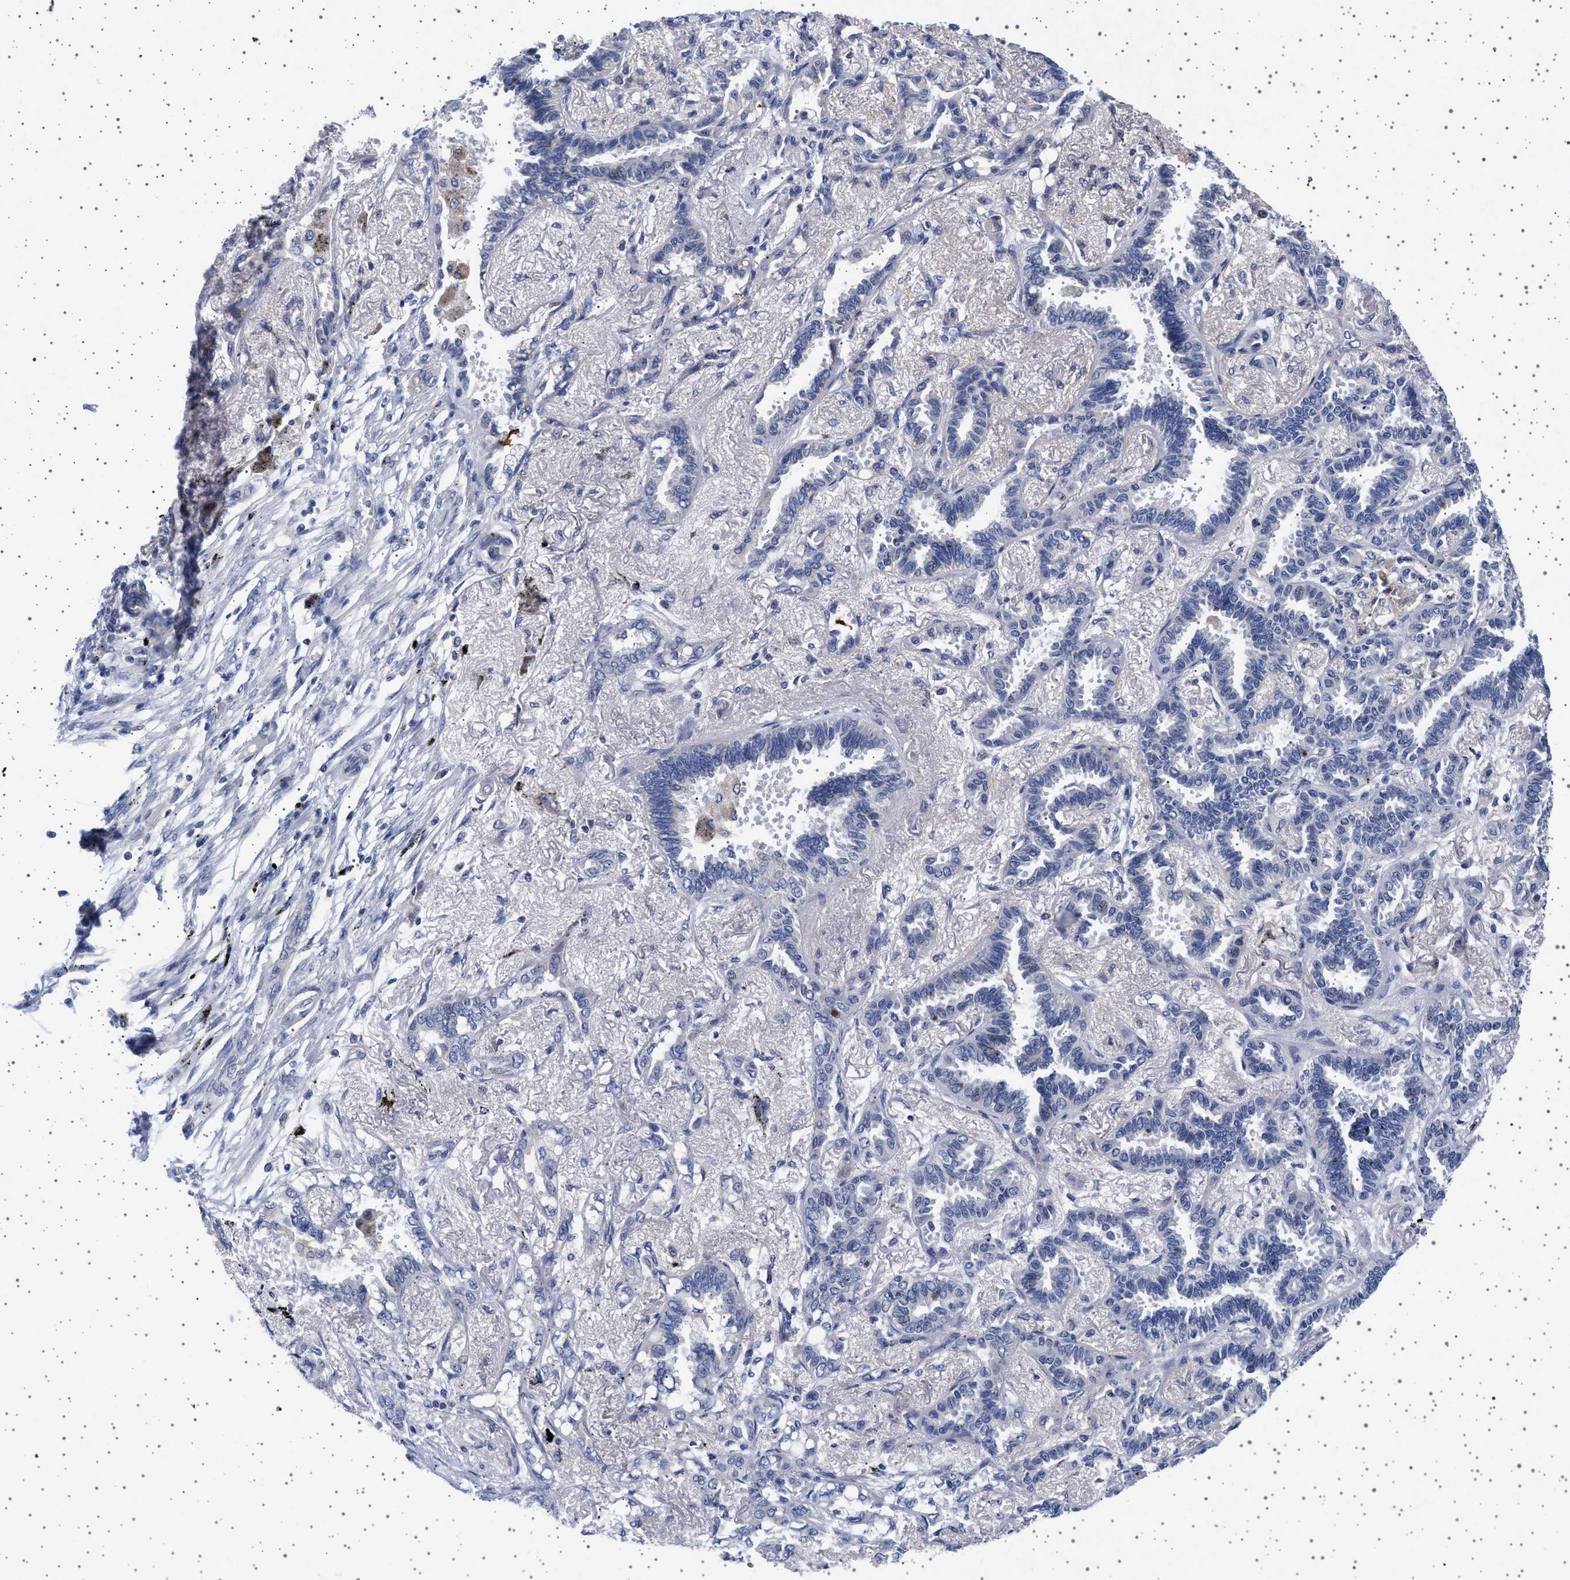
{"staining": {"intensity": "negative", "quantity": "none", "location": "none"}, "tissue": "lung cancer", "cell_type": "Tumor cells", "image_type": "cancer", "snomed": [{"axis": "morphology", "description": "Adenocarcinoma, NOS"}, {"axis": "topography", "description": "Lung"}], "caption": "This histopathology image is of lung cancer (adenocarcinoma) stained with immunohistochemistry to label a protein in brown with the nuclei are counter-stained blue. There is no expression in tumor cells.", "gene": "TRMT10B", "patient": {"sex": "male", "age": 59}}